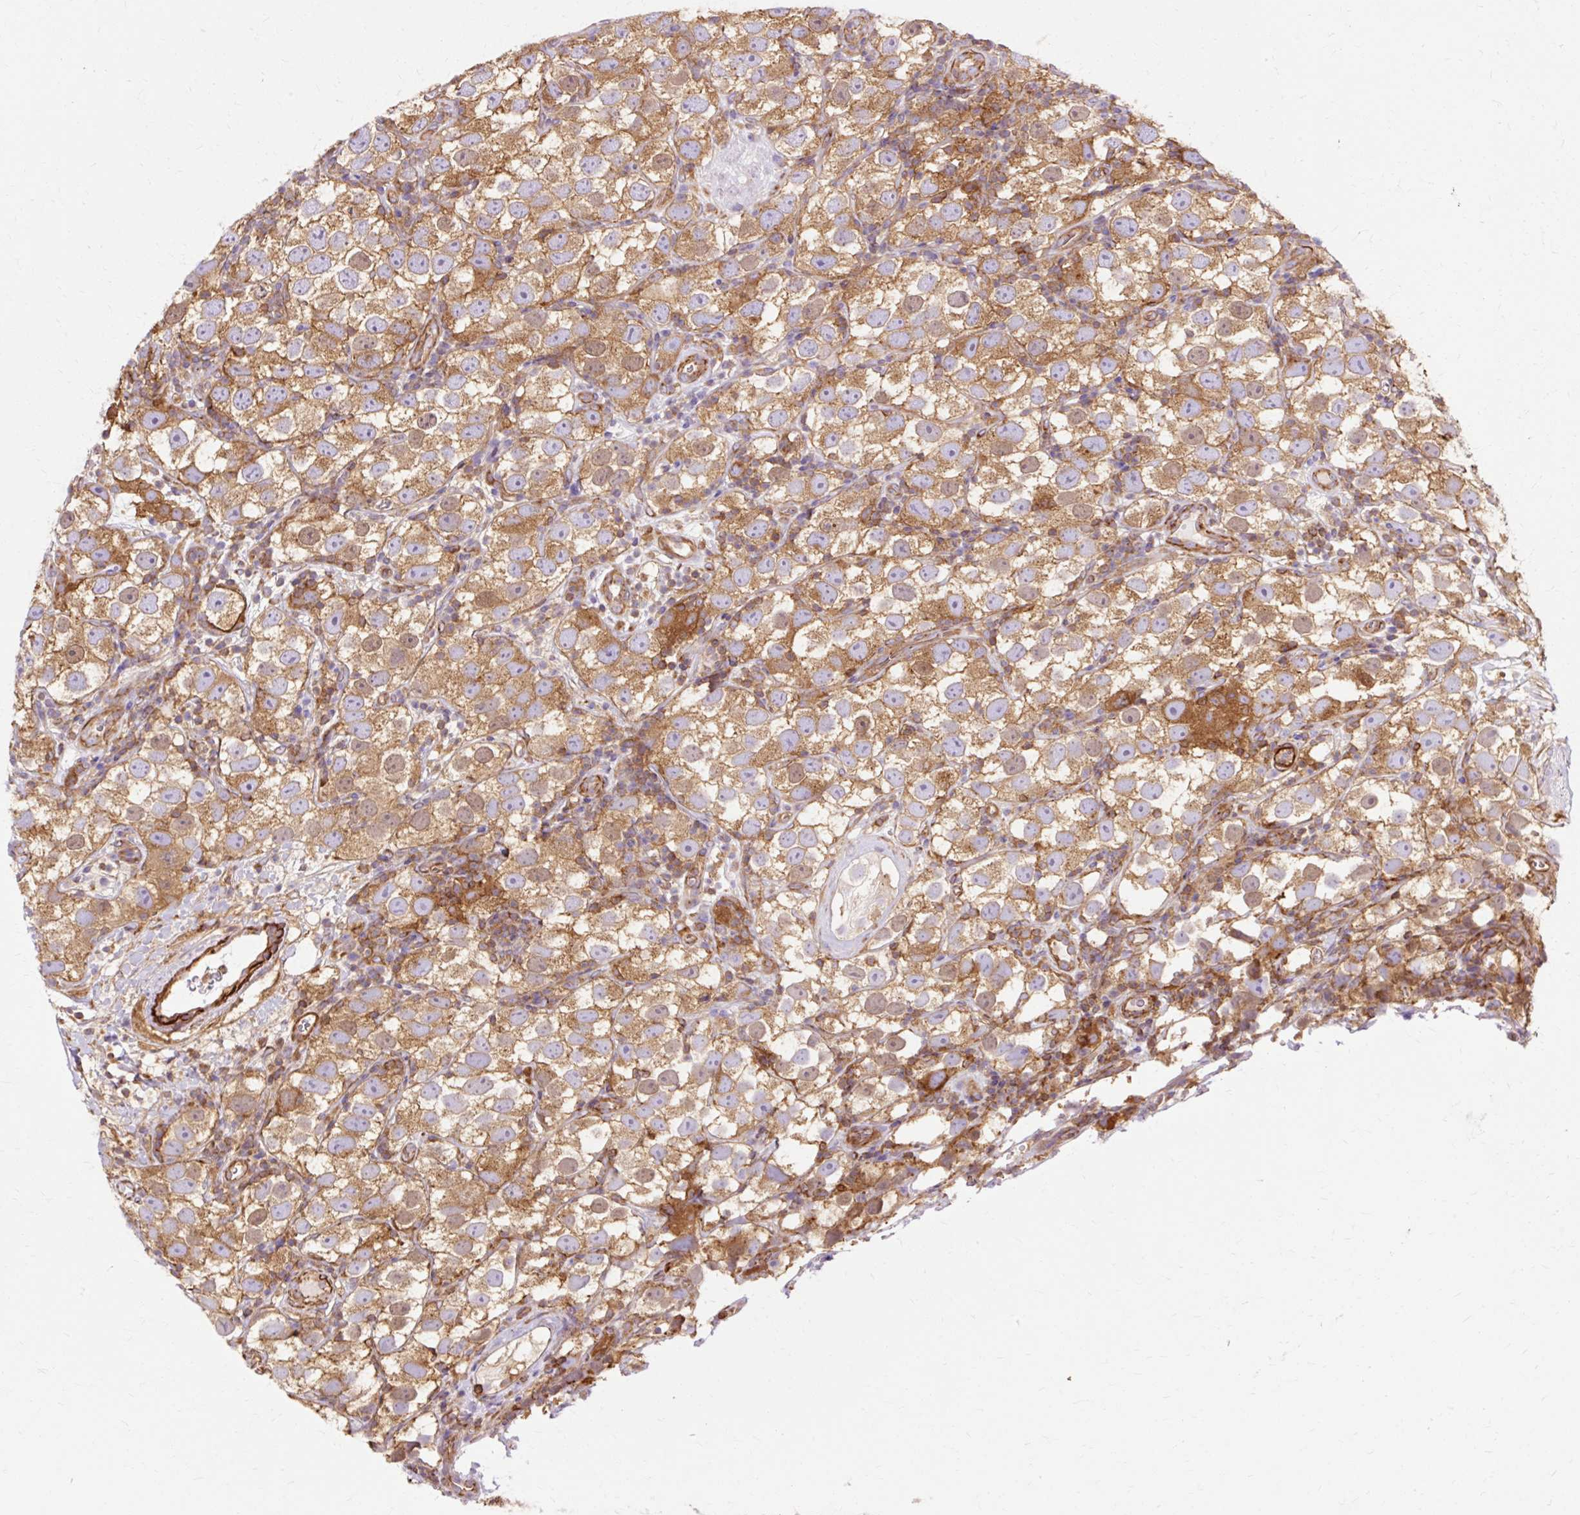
{"staining": {"intensity": "moderate", "quantity": ">75%", "location": "cytoplasmic/membranous"}, "tissue": "testis cancer", "cell_type": "Tumor cells", "image_type": "cancer", "snomed": [{"axis": "morphology", "description": "Seminoma, NOS"}, {"axis": "topography", "description": "Testis"}], "caption": "A medium amount of moderate cytoplasmic/membranous staining is appreciated in about >75% of tumor cells in testis cancer (seminoma) tissue. (Stains: DAB in brown, nuclei in blue, Microscopy: brightfield microscopy at high magnification).", "gene": "TBC1D2B", "patient": {"sex": "male", "age": 26}}